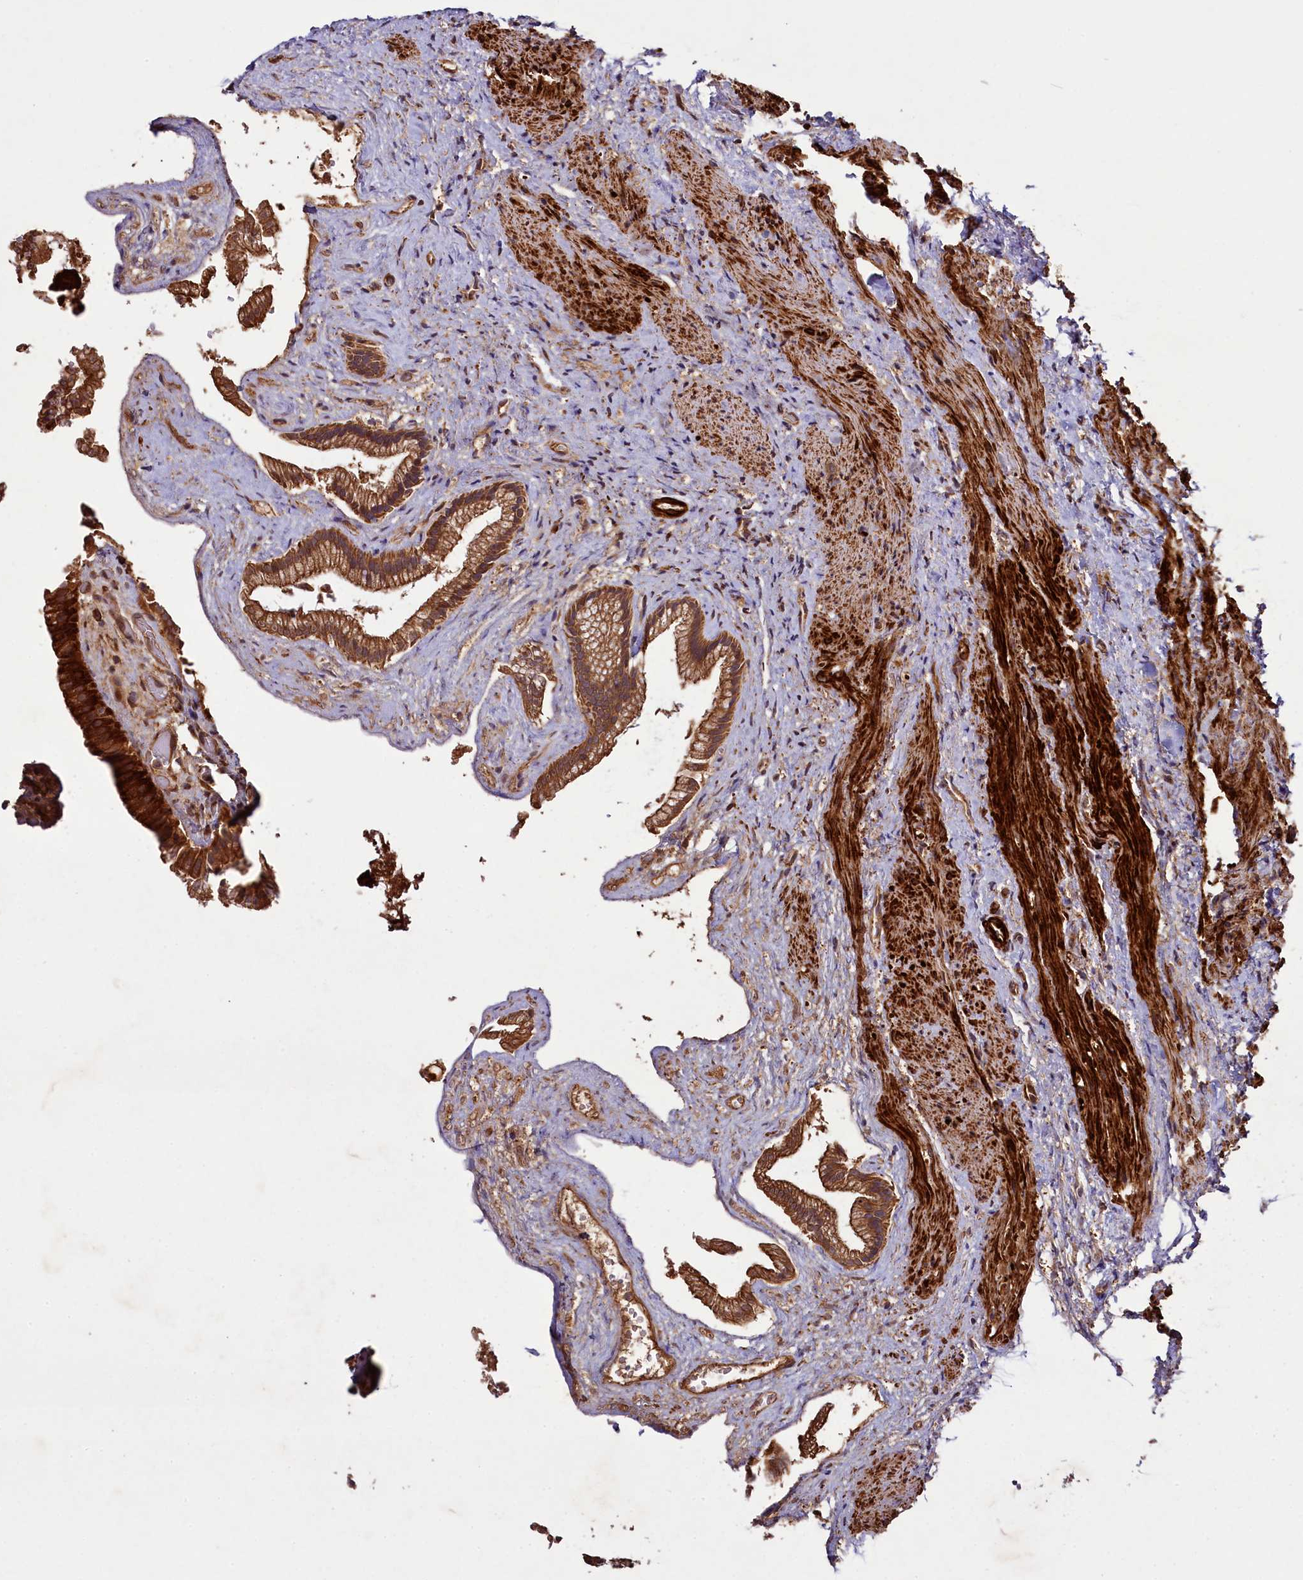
{"staining": {"intensity": "moderate", "quantity": ">75%", "location": "cytoplasmic/membranous"}, "tissue": "gallbladder", "cell_type": "Glandular cells", "image_type": "normal", "snomed": [{"axis": "morphology", "description": "Normal tissue, NOS"}, {"axis": "morphology", "description": "Inflammation, NOS"}, {"axis": "topography", "description": "Gallbladder"}], "caption": "Gallbladder stained with DAB IHC reveals medium levels of moderate cytoplasmic/membranous expression in about >75% of glandular cells. (DAB = brown stain, brightfield microscopy at high magnification).", "gene": "CCDC102A", "patient": {"sex": "male", "age": 51}}